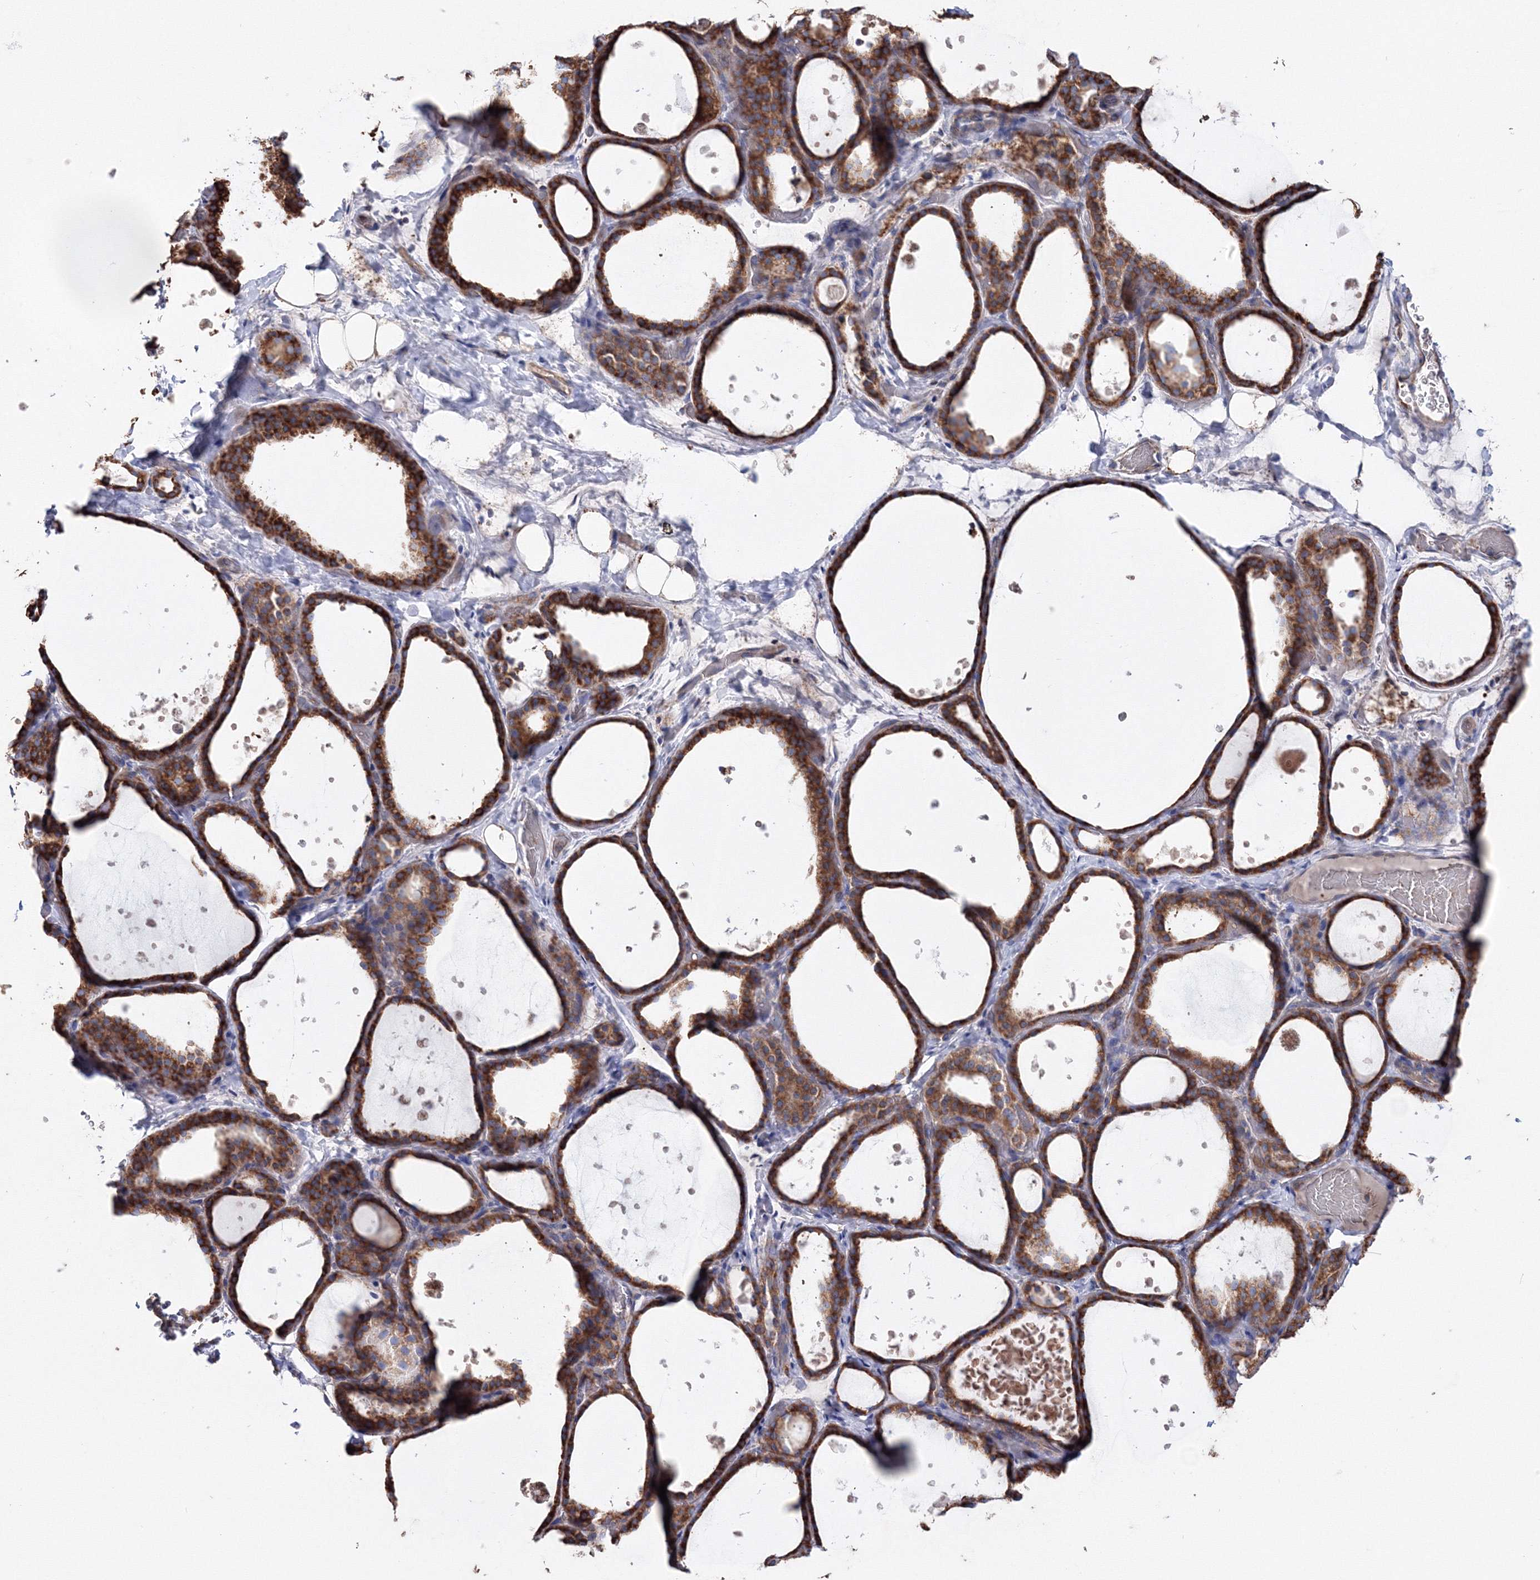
{"staining": {"intensity": "strong", "quantity": ">75%", "location": "cytoplasmic/membranous"}, "tissue": "thyroid gland", "cell_type": "Glandular cells", "image_type": "normal", "snomed": [{"axis": "morphology", "description": "Normal tissue, NOS"}, {"axis": "topography", "description": "Thyroid gland"}], "caption": "This is a micrograph of immunohistochemistry staining of benign thyroid gland, which shows strong expression in the cytoplasmic/membranous of glandular cells.", "gene": "VPS8", "patient": {"sex": "female", "age": 44}}